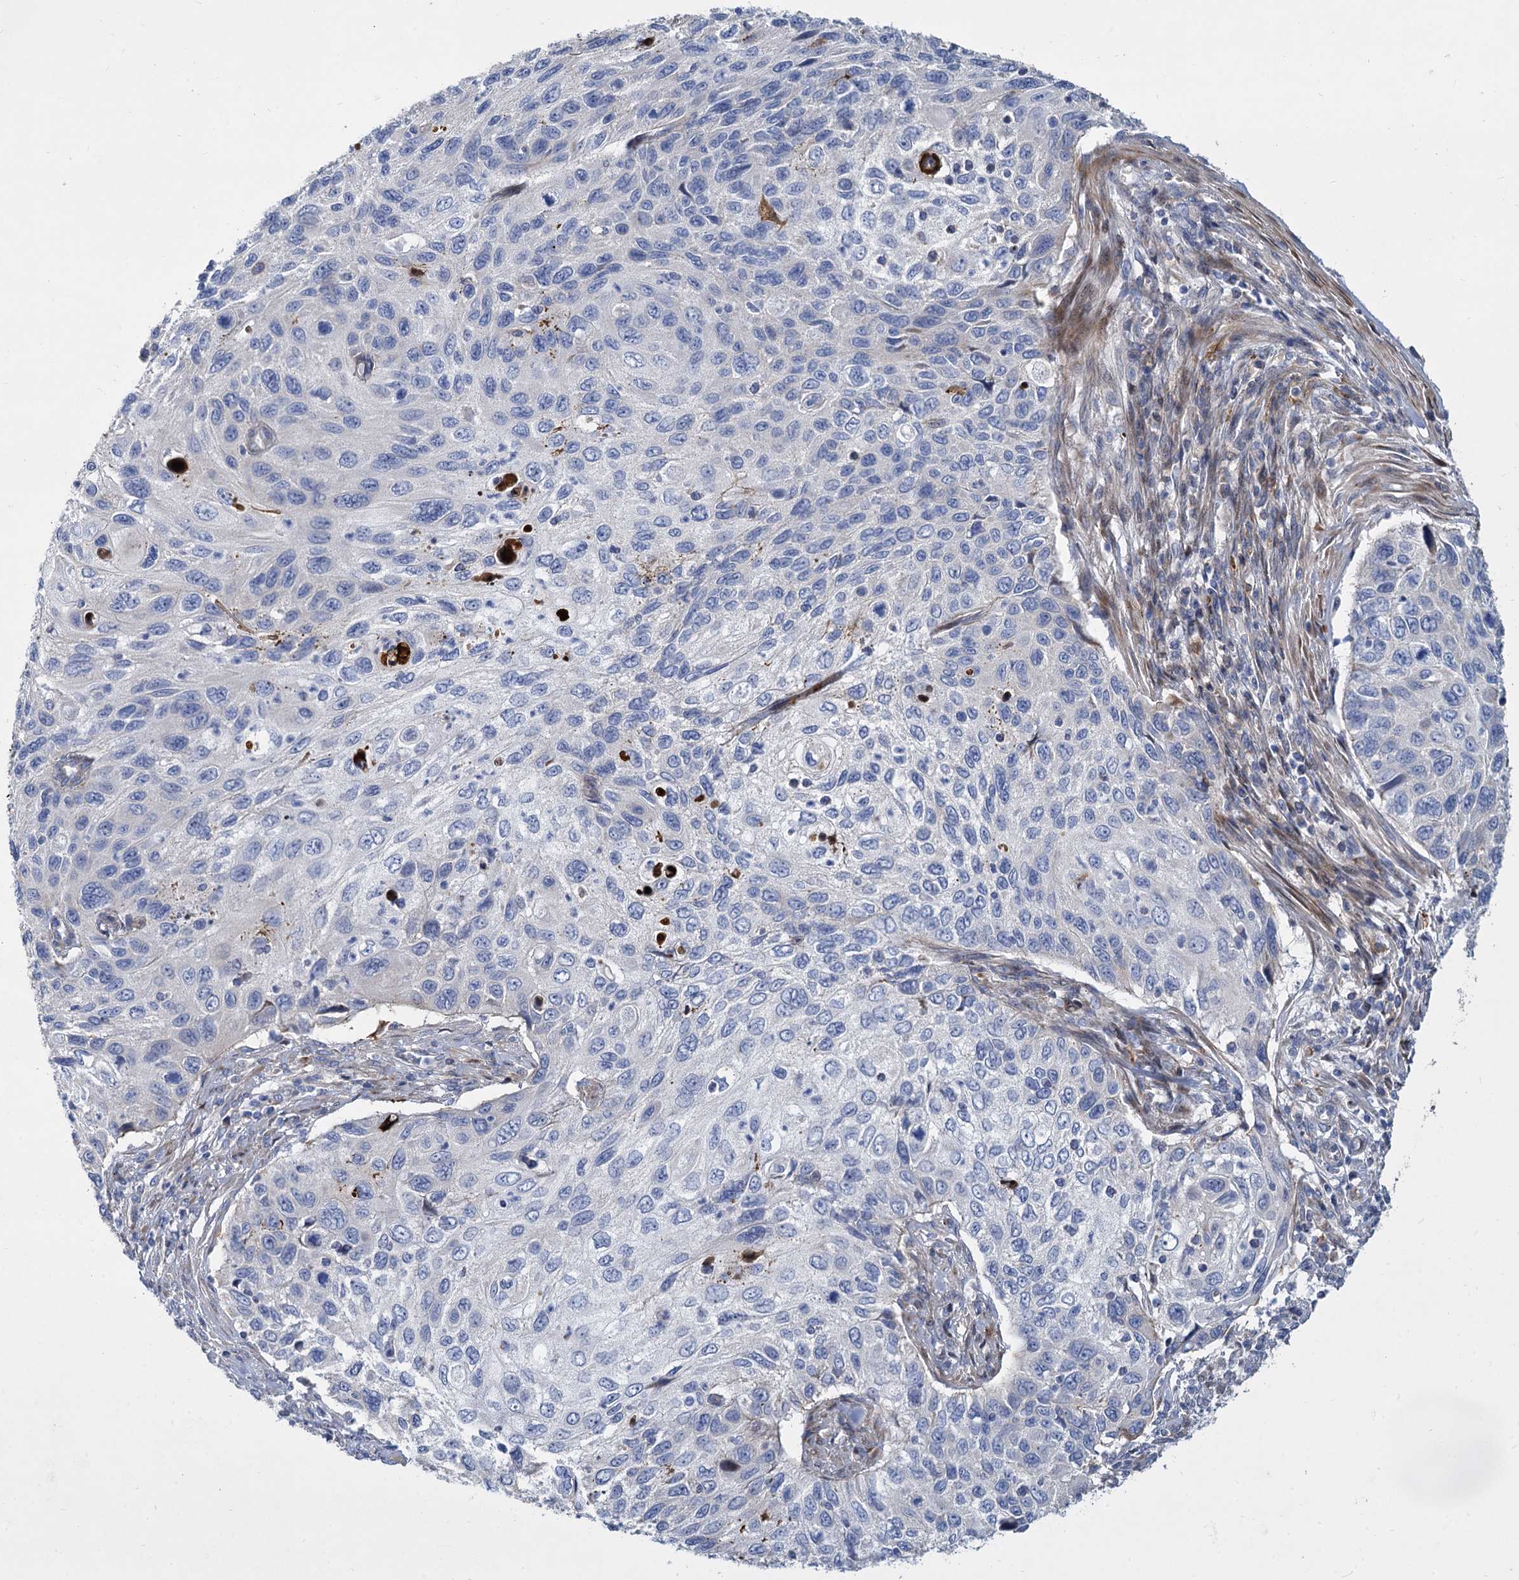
{"staining": {"intensity": "negative", "quantity": "none", "location": "none"}, "tissue": "cervical cancer", "cell_type": "Tumor cells", "image_type": "cancer", "snomed": [{"axis": "morphology", "description": "Squamous cell carcinoma, NOS"}, {"axis": "topography", "description": "Cervix"}], "caption": "High power microscopy histopathology image of an immunohistochemistry image of cervical squamous cell carcinoma, revealing no significant staining in tumor cells.", "gene": "TRIM77", "patient": {"sex": "female", "age": 70}}